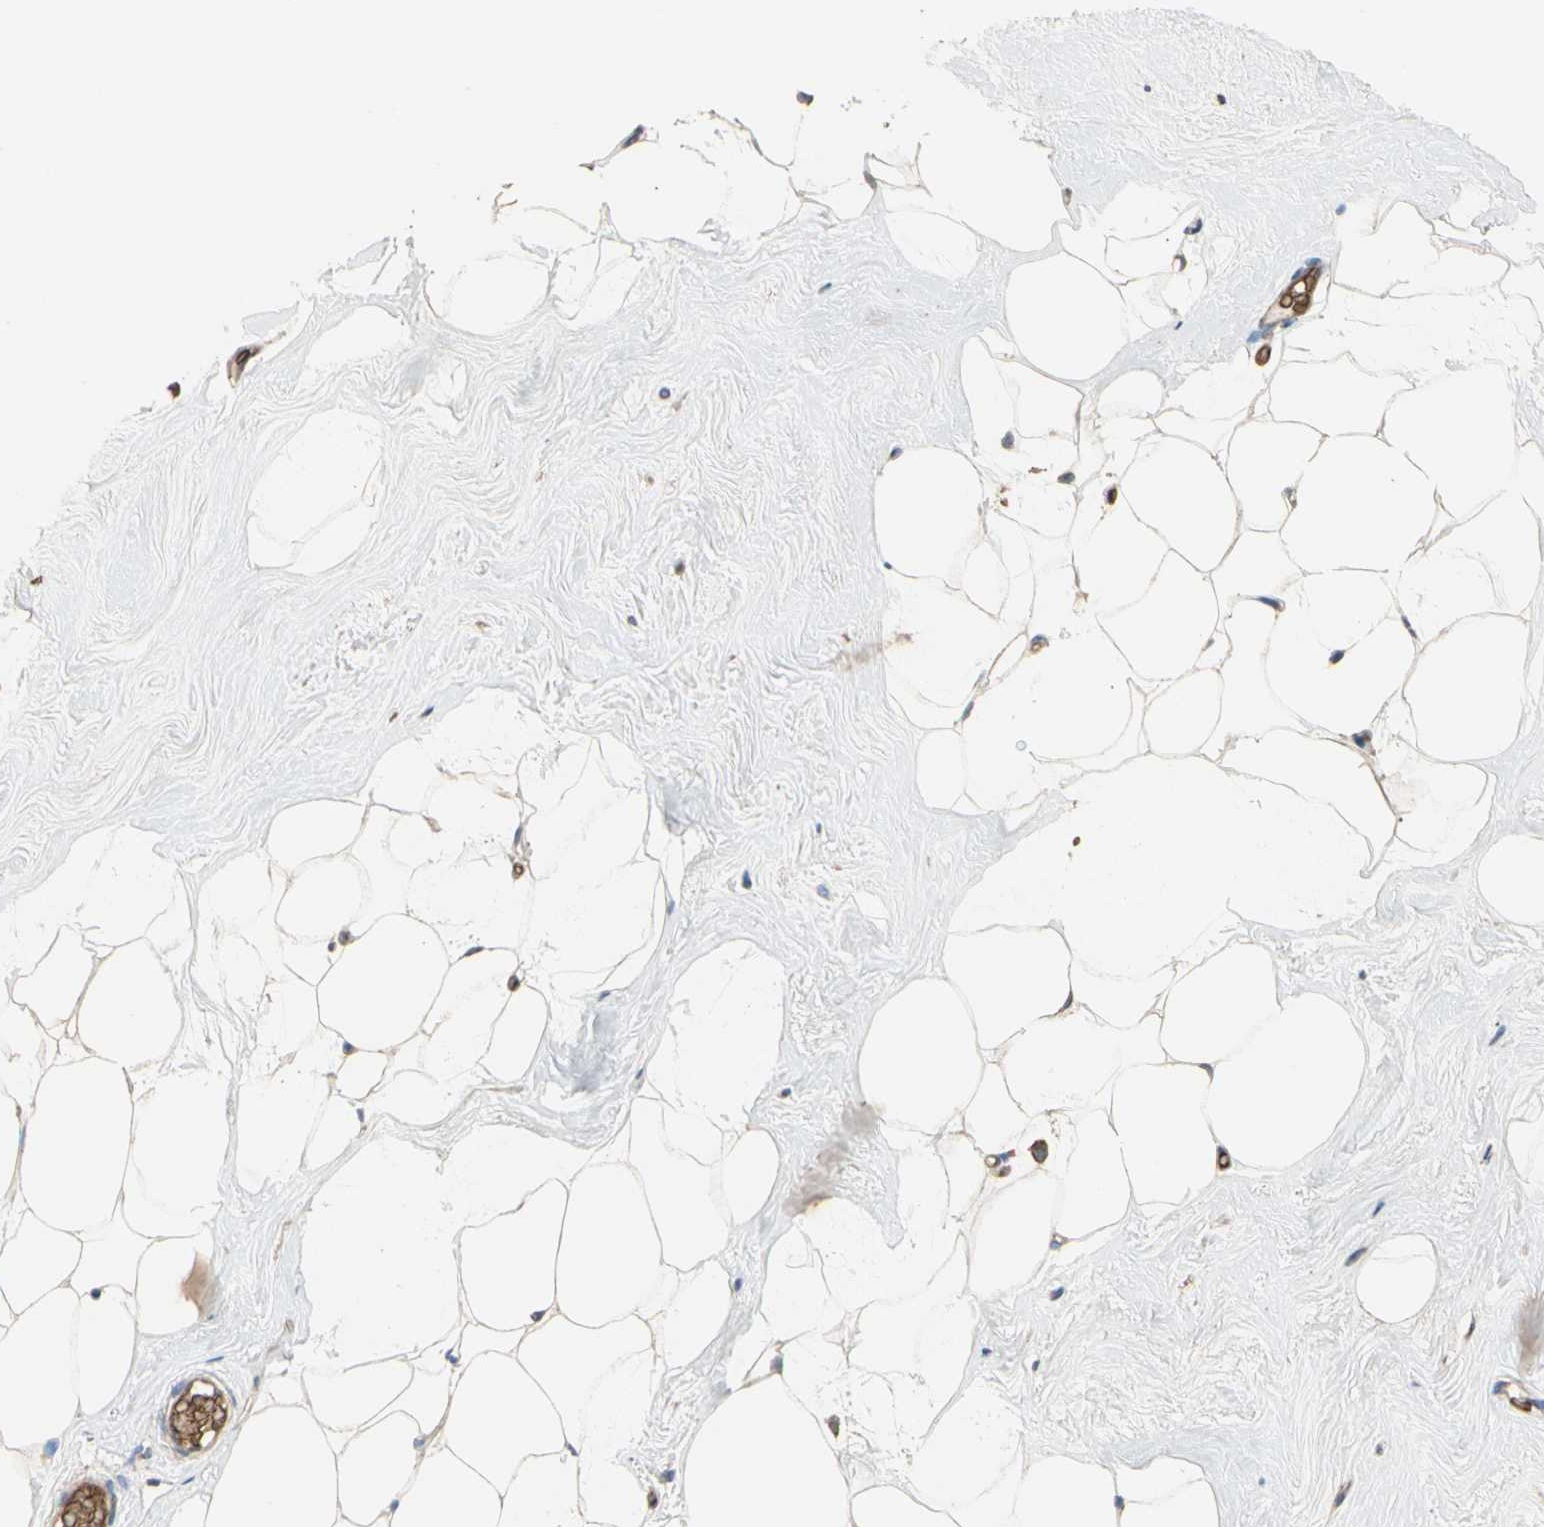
{"staining": {"intensity": "negative", "quantity": "none", "location": "none"}, "tissue": "breast", "cell_type": "Adipocytes", "image_type": "normal", "snomed": [{"axis": "morphology", "description": "Normal tissue, NOS"}, {"axis": "topography", "description": "Breast"}], "caption": "Protein analysis of normal breast reveals no significant expression in adipocytes.", "gene": "RIOK2", "patient": {"sex": "female", "age": 75}}